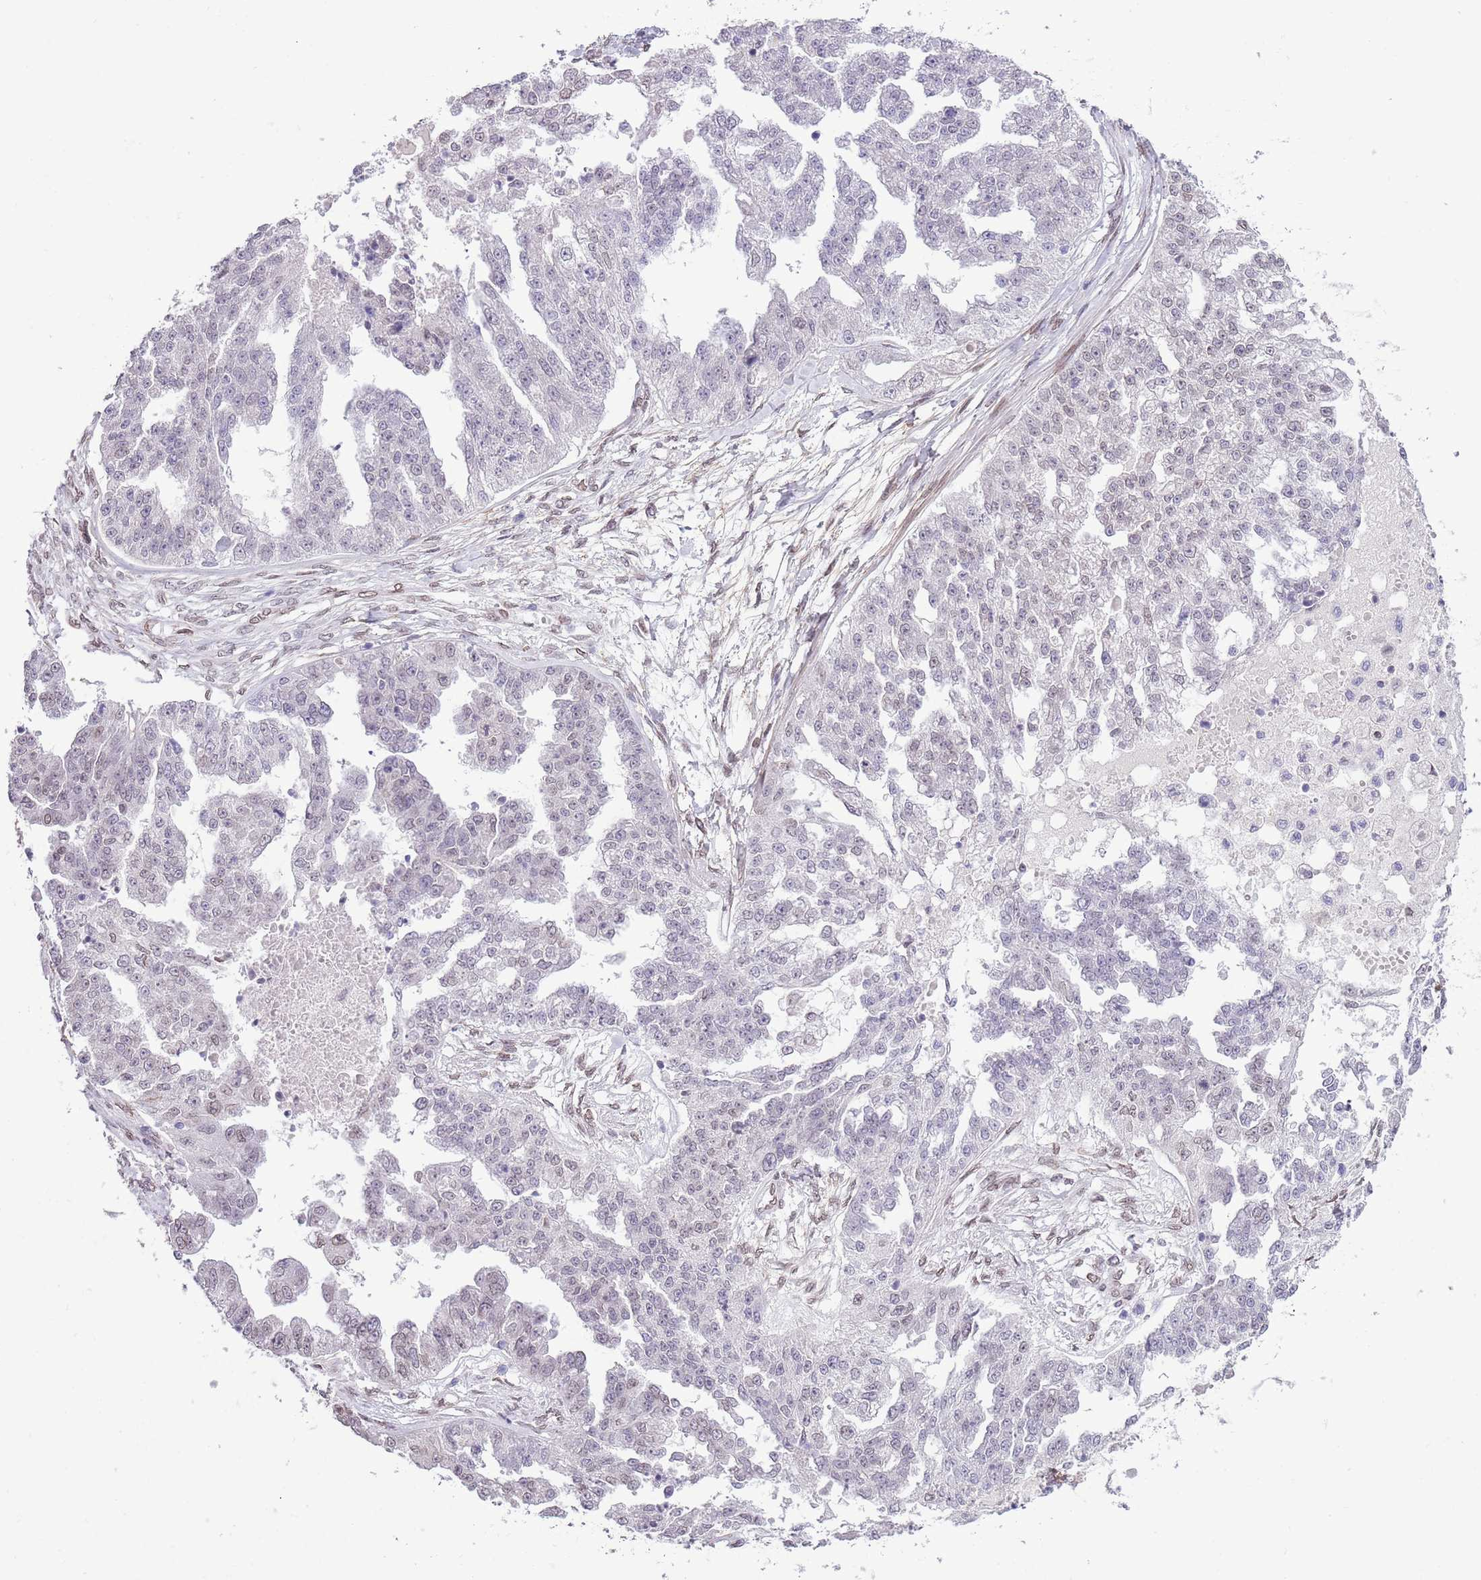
{"staining": {"intensity": "negative", "quantity": "none", "location": "none"}, "tissue": "ovarian cancer", "cell_type": "Tumor cells", "image_type": "cancer", "snomed": [{"axis": "morphology", "description": "Cystadenocarcinoma, serous, NOS"}, {"axis": "topography", "description": "Ovary"}], "caption": "Immunohistochemical staining of ovarian serous cystadenocarcinoma demonstrates no significant positivity in tumor cells. (Brightfield microscopy of DAB immunohistochemistry at high magnification).", "gene": "ZGLP1", "patient": {"sex": "female", "age": 58}}